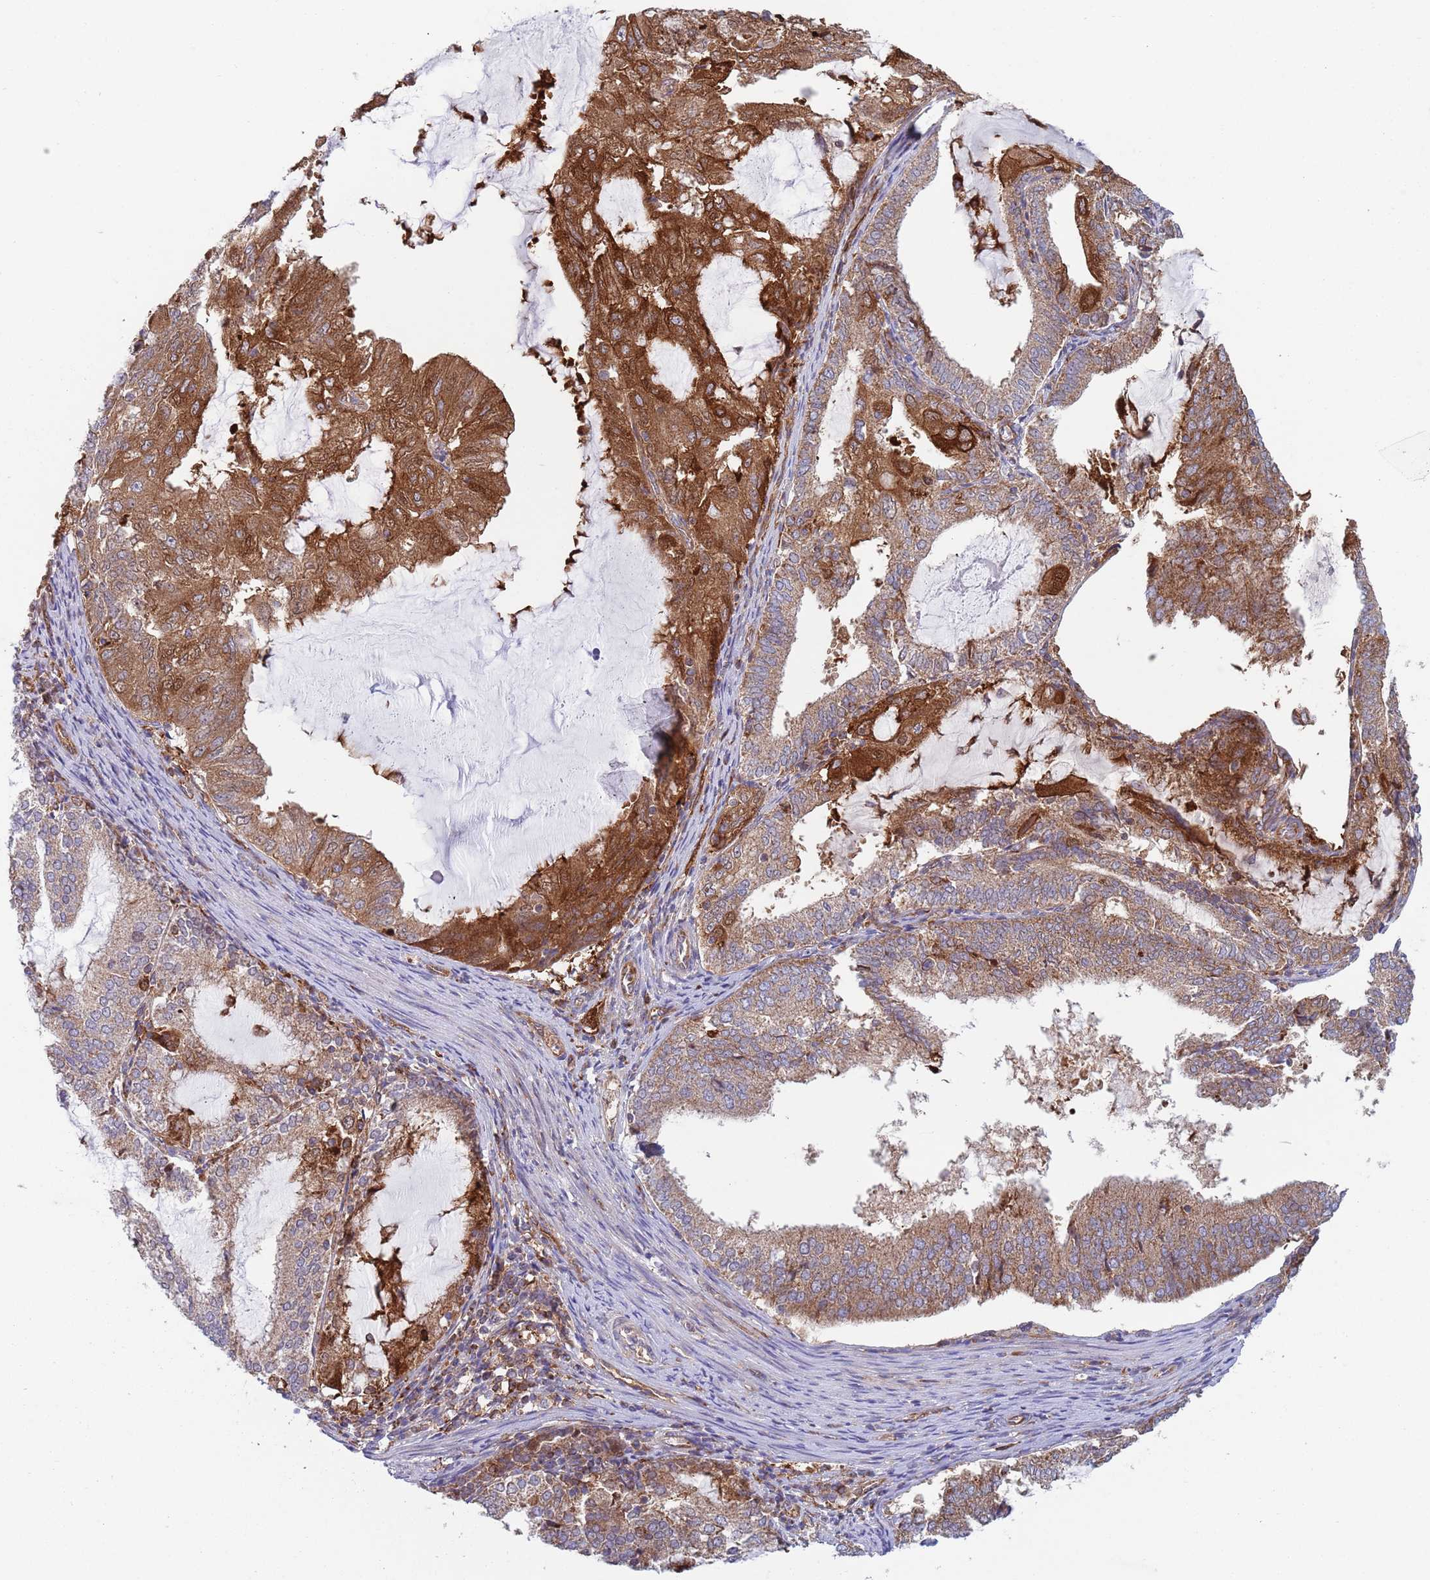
{"staining": {"intensity": "strong", "quantity": "25%-75%", "location": "cytoplasmic/membranous"}, "tissue": "endometrial cancer", "cell_type": "Tumor cells", "image_type": "cancer", "snomed": [{"axis": "morphology", "description": "Adenocarcinoma, NOS"}, {"axis": "topography", "description": "Endometrium"}], "caption": "Immunohistochemical staining of human endometrial cancer displays strong cytoplasmic/membranous protein expression in approximately 25%-75% of tumor cells. The protein of interest is shown in brown color, while the nuclei are stained blue.", "gene": "ZMYM5", "patient": {"sex": "female", "age": 81}}